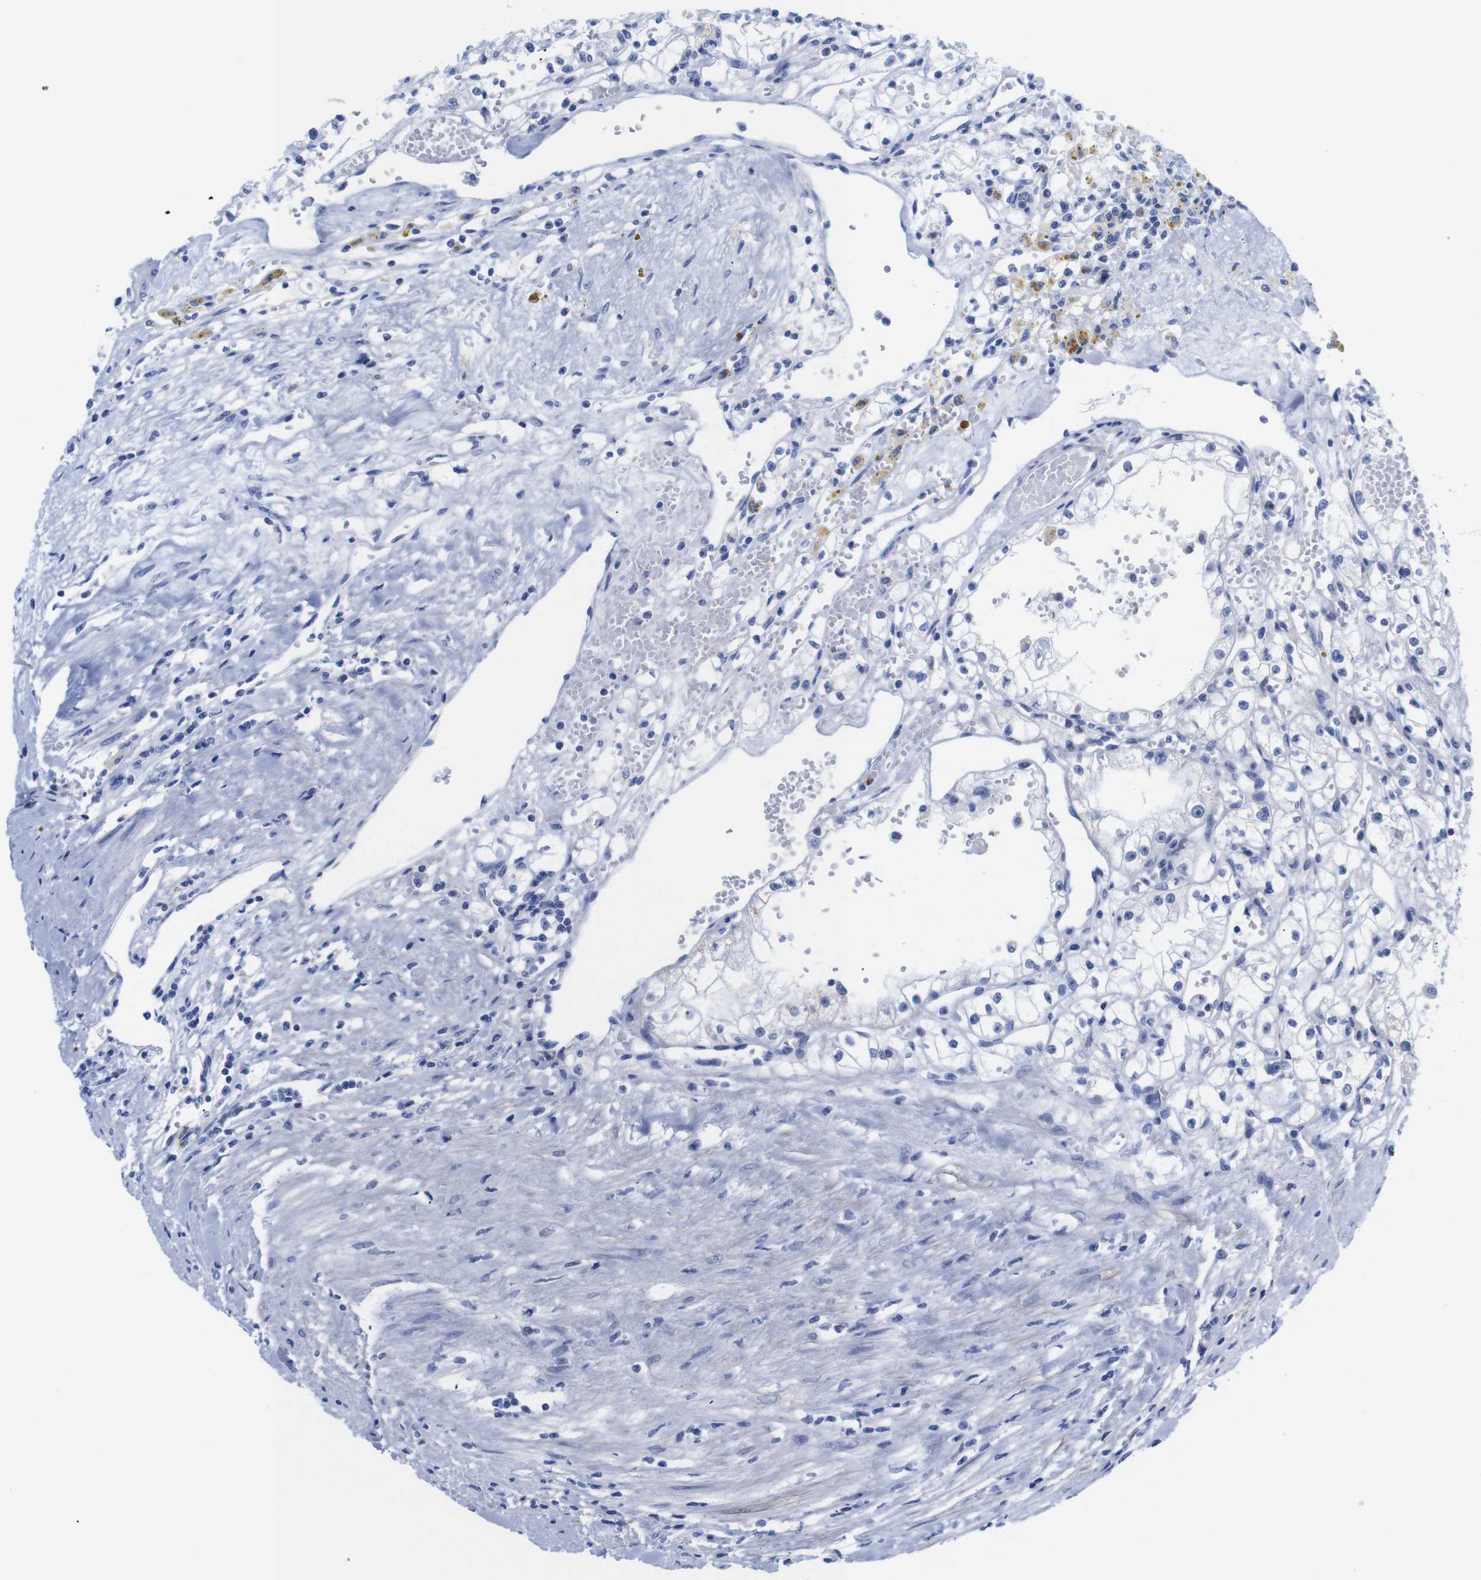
{"staining": {"intensity": "negative", "quantity": "none", "location": "none"}, "tissue": "renal cancer", "cell_type": "Tumor cells", "image_type": "cancer", "snomed": [{"axis": "morphology", "description": "Adenocarcinoma, NOS"}, {"axis": "topography", "description": "Kidney"}], "caption": "DAB (3,3'-diaminobenzidine) immunohistochemical staining of human renal cancer demonstrates no significant expression in tumor cells.", "gene": "LRRC55", "patient": {"sex": "male", "age": 56}}